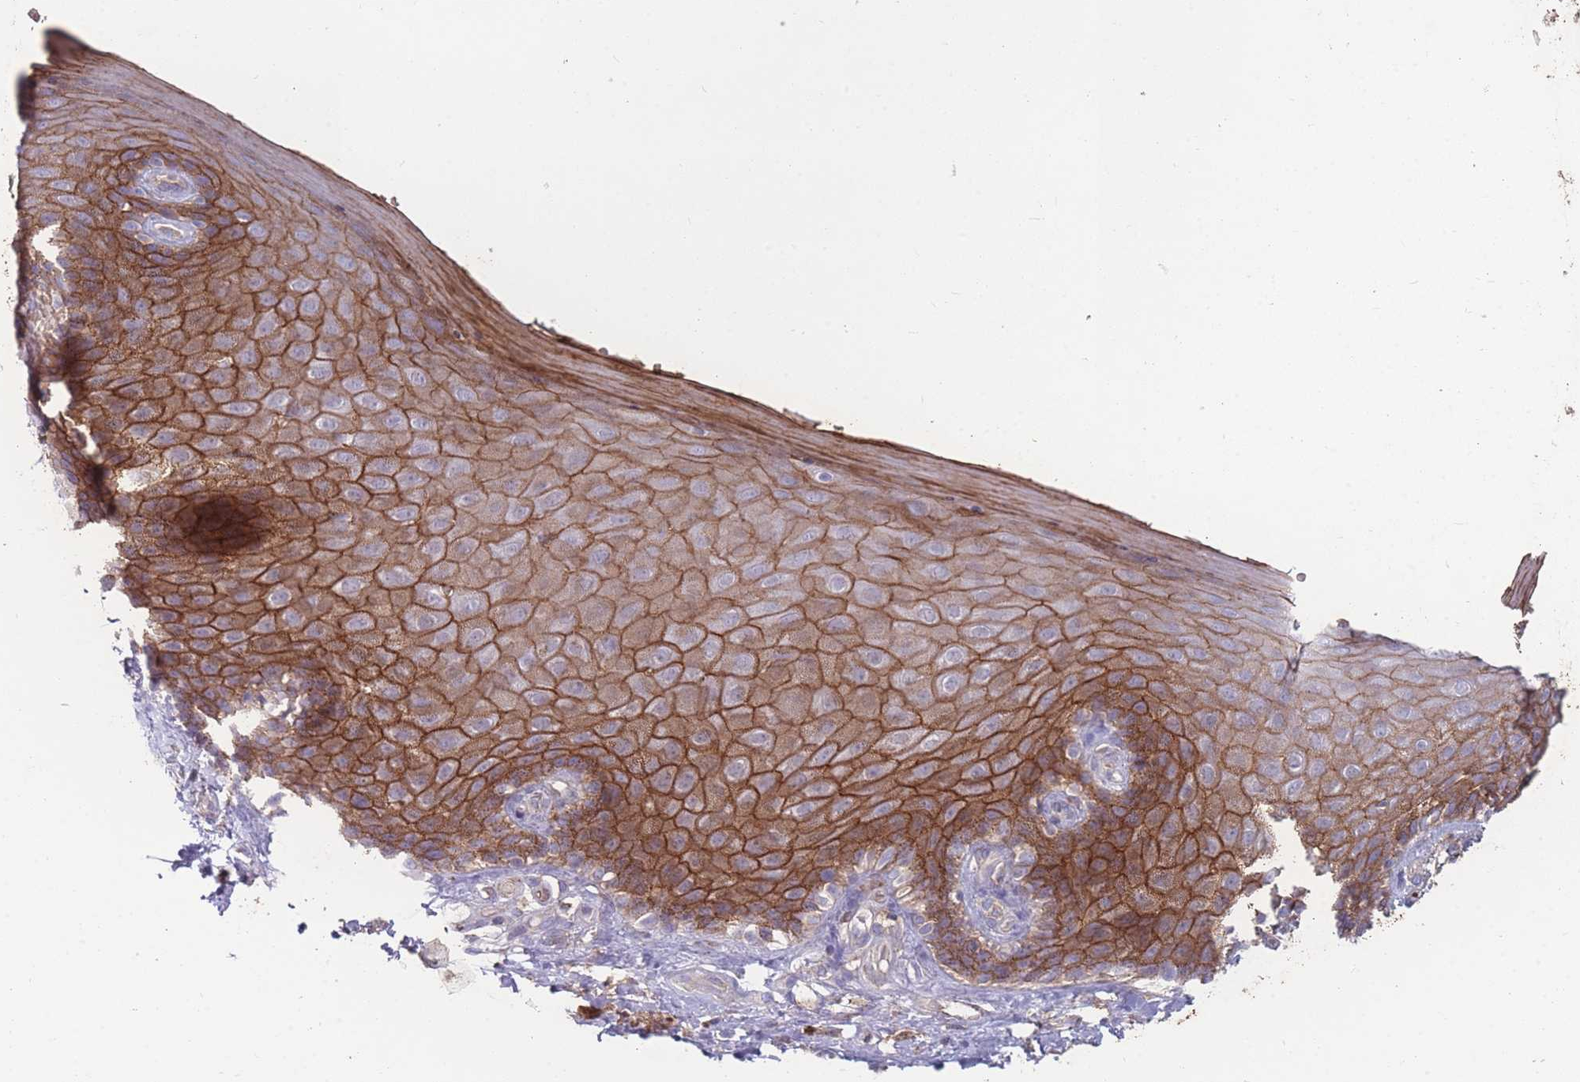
{"staining": {"intensity": "moderate", "quantity": "25%-75%", "location": "cytoplasmic/membranous"}, "tissue": "skin", "cell_type": "Epidermal cells", "image_type": "normal", "snomed": [{"axis": "morphology", "description": "Normal tissue, NOS"}, {"axis": "topography", "description": "Anal"}, {"axis": "topography", "description": "Peripheral nerve tissue"}], "caption": "Skin was stained to show a protein in brown. There is medium levels of moderate cytoplasmic/membranous staining in about 25%-75% of epidermal cells. (brown staining indicates protein expression, while blue staining denotes nuclei).", "gene": "CD33", "patient": {"sex": "male", "age": 53}}